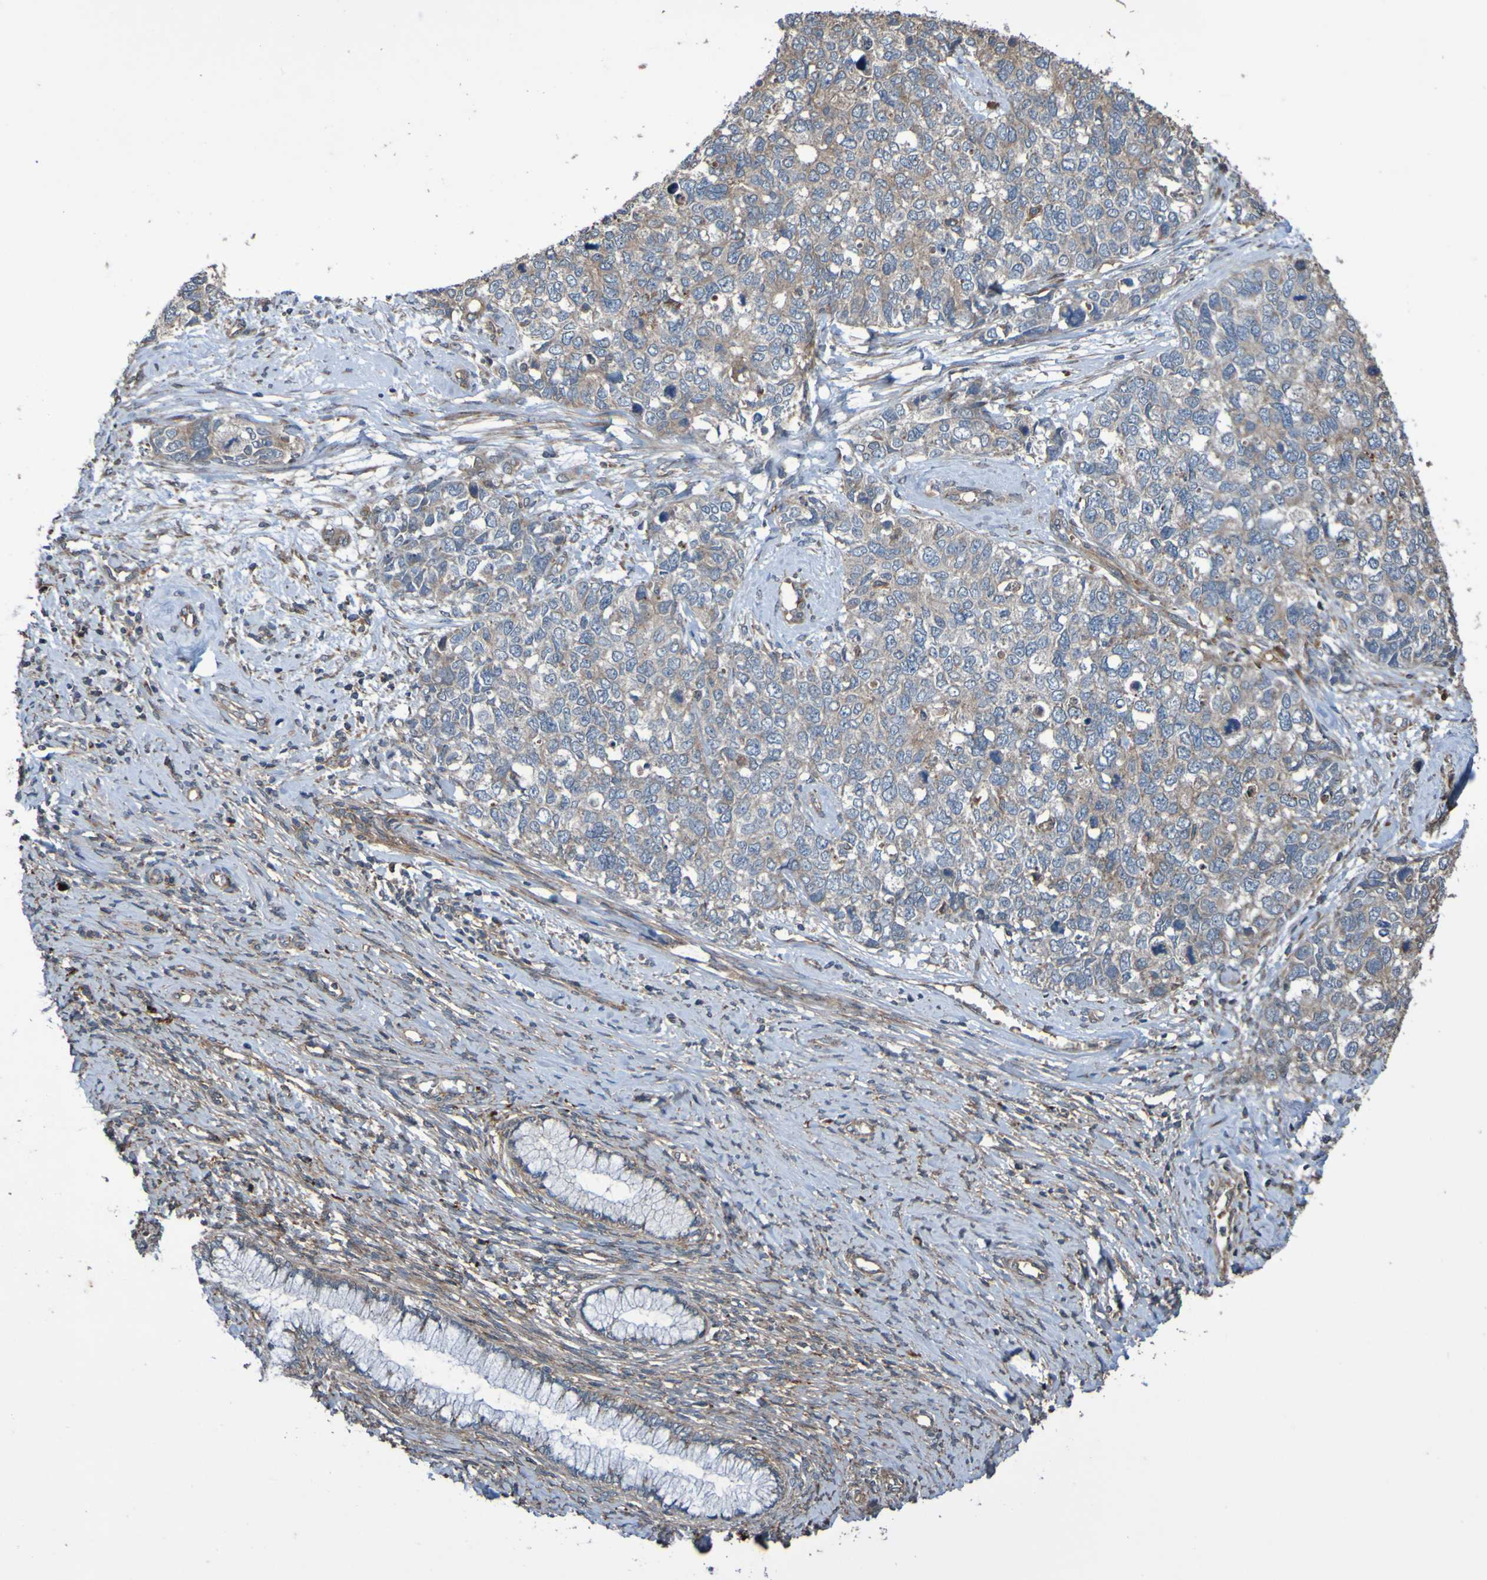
{"staining": {"intensity": "weak", "quantity": ">75%", "location": "cytoplasmic/membranous"}, "tissue": "cervical cancer", "cell_type": "Tumor cells", "image_type": "cancer", "snomed": [{"axis": "morphology", "description": "Squamous cell carcinoma, NOS"}, {"axis": "topography", "description": "Cervix"}], "caption": "This is a photomicrograph of IHC staining of cervical cancer, which shows weak expression in the cytoplasmic/membranous of tumor cells.", "gene": "UCN", "patient": {"sex": "female", "age": 63}}